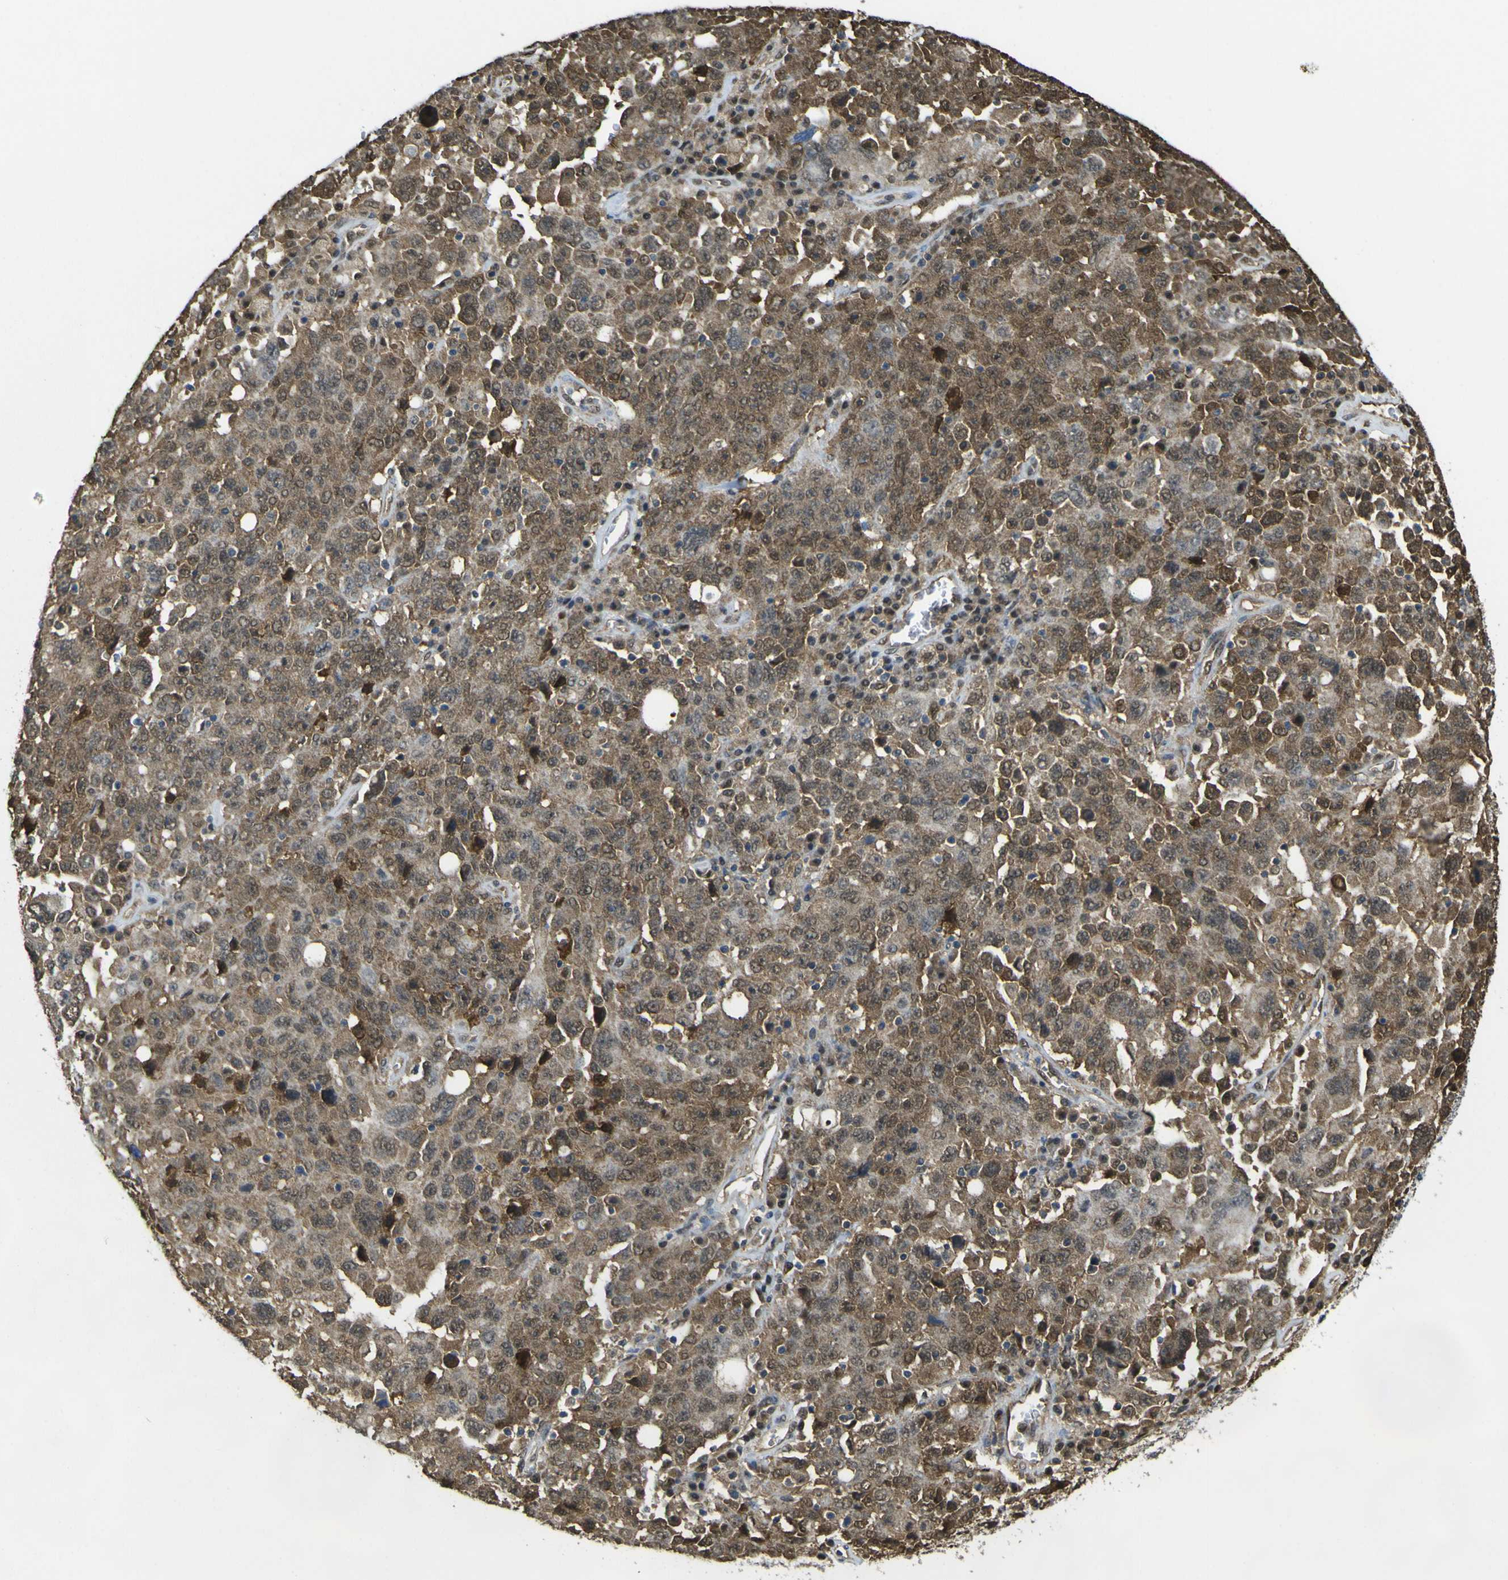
{"staining": {"intensity": "moderate", "quantity": ">75%", "location": "cytoplasmic/membranous,nuclear"}, "tissue": "ovarian cancer", "cell_type": "Tumor cells", "image_type": "cancer", "snomed": [{"axis": "morphology", "description": "Carcinoma, endometroid"}, {"axis": "topography", "description": "Ovary"}], "caption": "A micrograph showing moderate cytoplasmic/membranous and nuclear staining in about >75% of tumor cells in ovarian endometroid carcinoma, as visualized by brown immunohistochemical staining.", "gene": "YWHAG", "patient": {"sex": "female", "age": 62}}